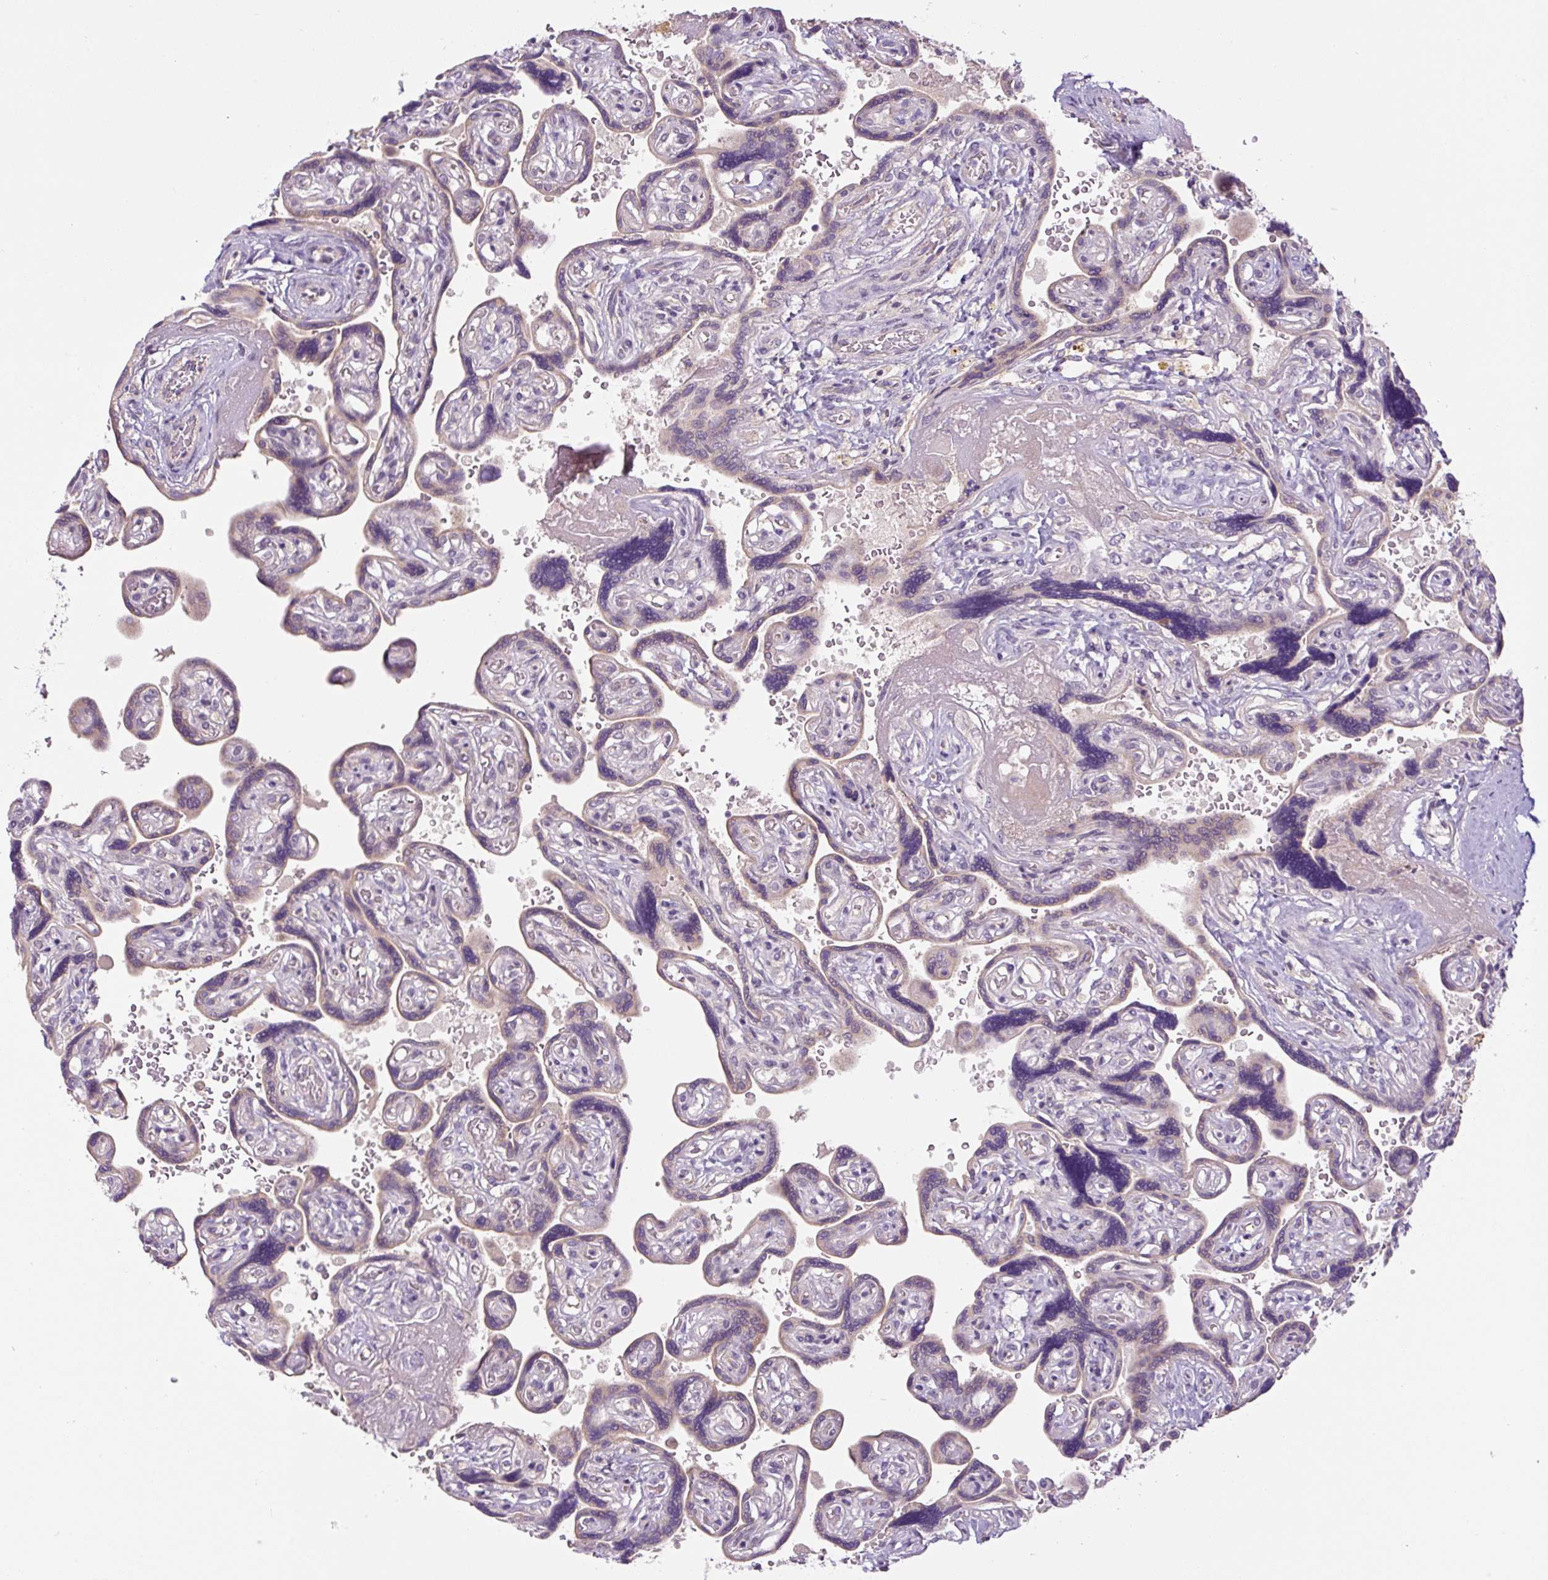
{"staining": {"intensity": "weak", "quantity": "<25%", "location": "cytoplasmic/membranous"}, "tissue": "placenta", "cell_type": "Trophoblastic cells", "image_type": "normal", "snomed": [{"axis": "morphology", "description": "Normal tissue, NOS"}, {"axis": "topography", "description": "Placenta"}], "caption": "This is a image of IHC staining of normal placenta, which shows no positivity in trophoblastic cells.", "gene": "PRKAA2", "patient": {"sex": "female", "age": 32}}